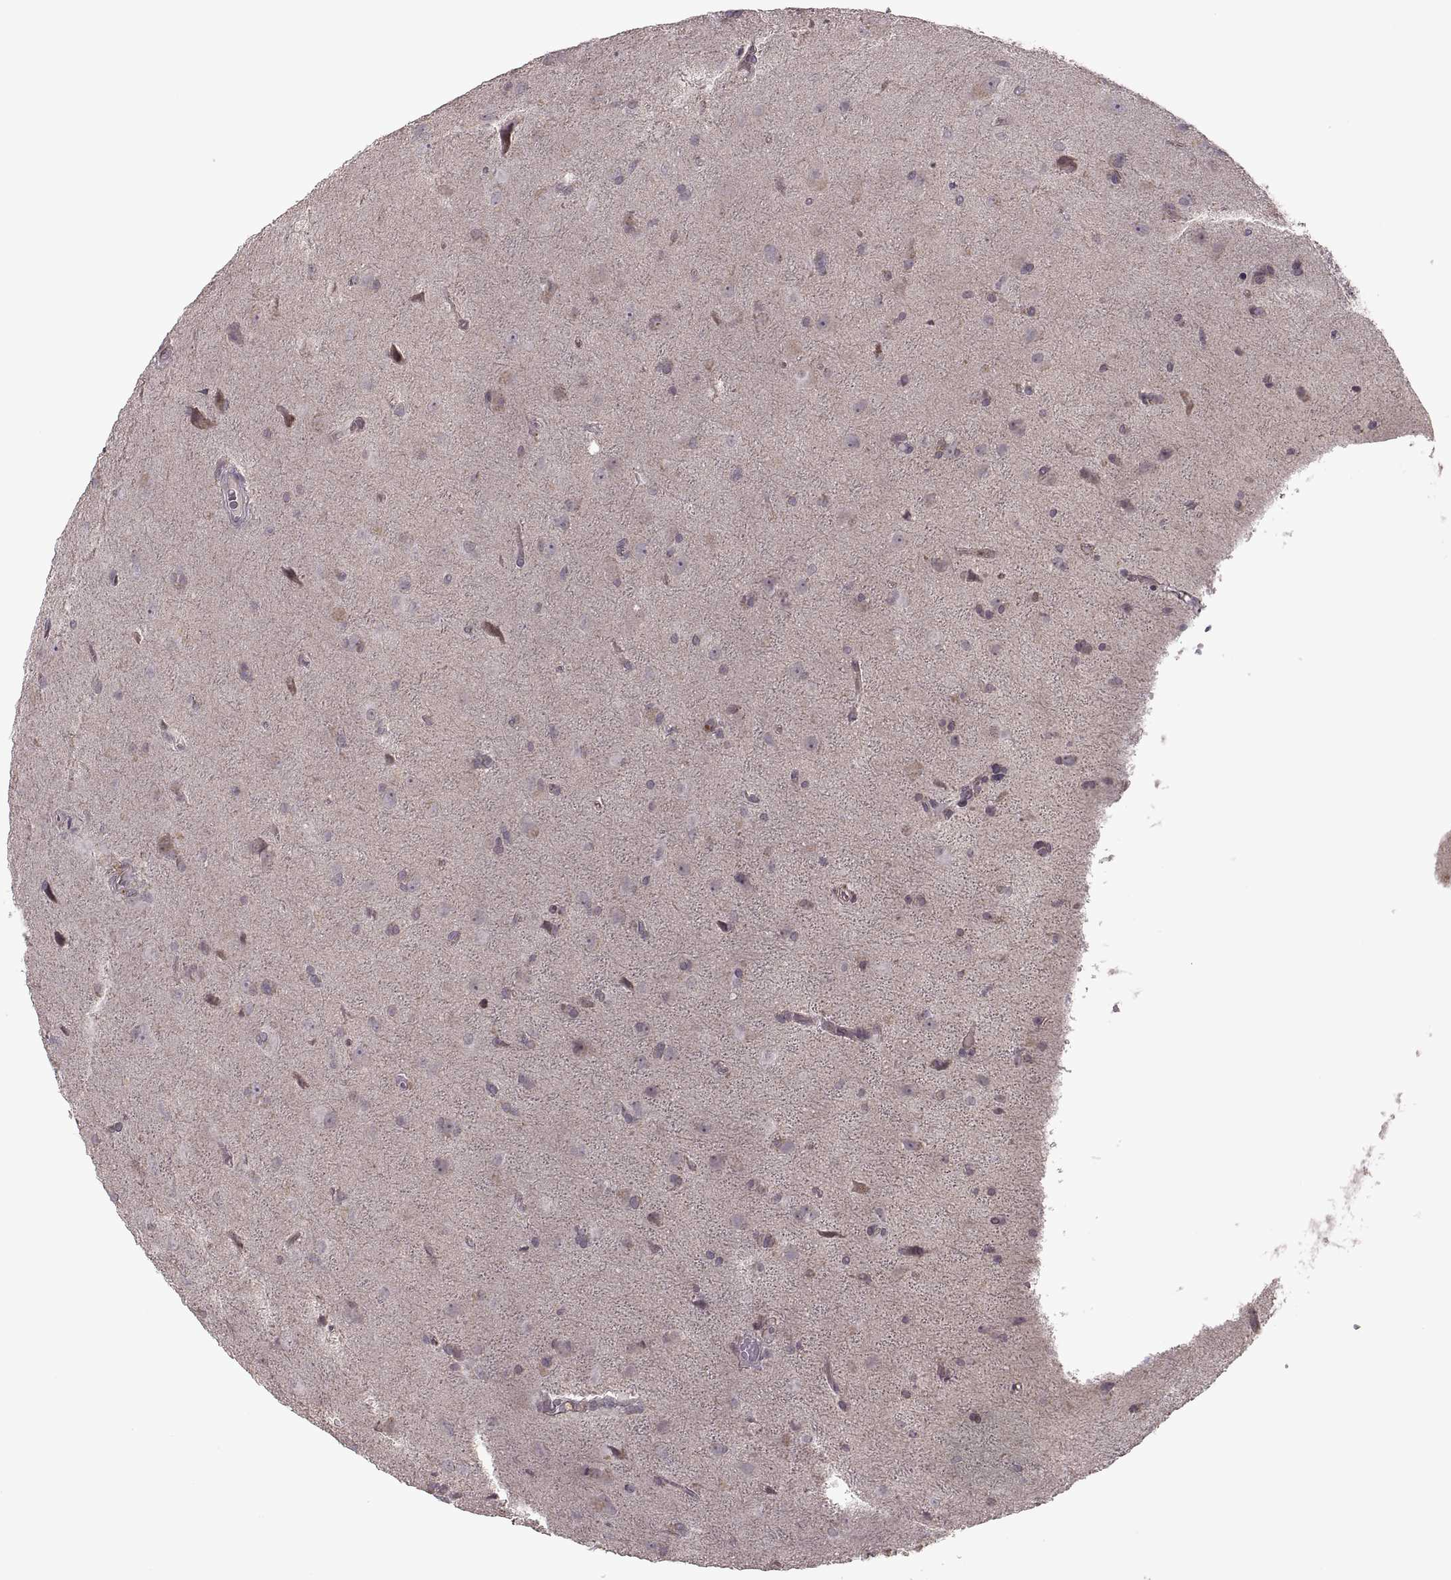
{"staining": {"intensity": "negative", "quantity": "none", "location": "none"}, "tissue": "glioma", "cell_type": "Tumor cells", "image_type": "cancer", "snomed": [{"axis": "morphology", "description": "Glioma, malignant, Low grade"}, {"axis": "topography", "description": "Brain"}], "caption": "Photomicrograph shows no significant protein positivity in tumor cells of malignant glioma (low-grade).", "gene": "PIERCE1", "patient": {"sex": "male", "age": 58}}